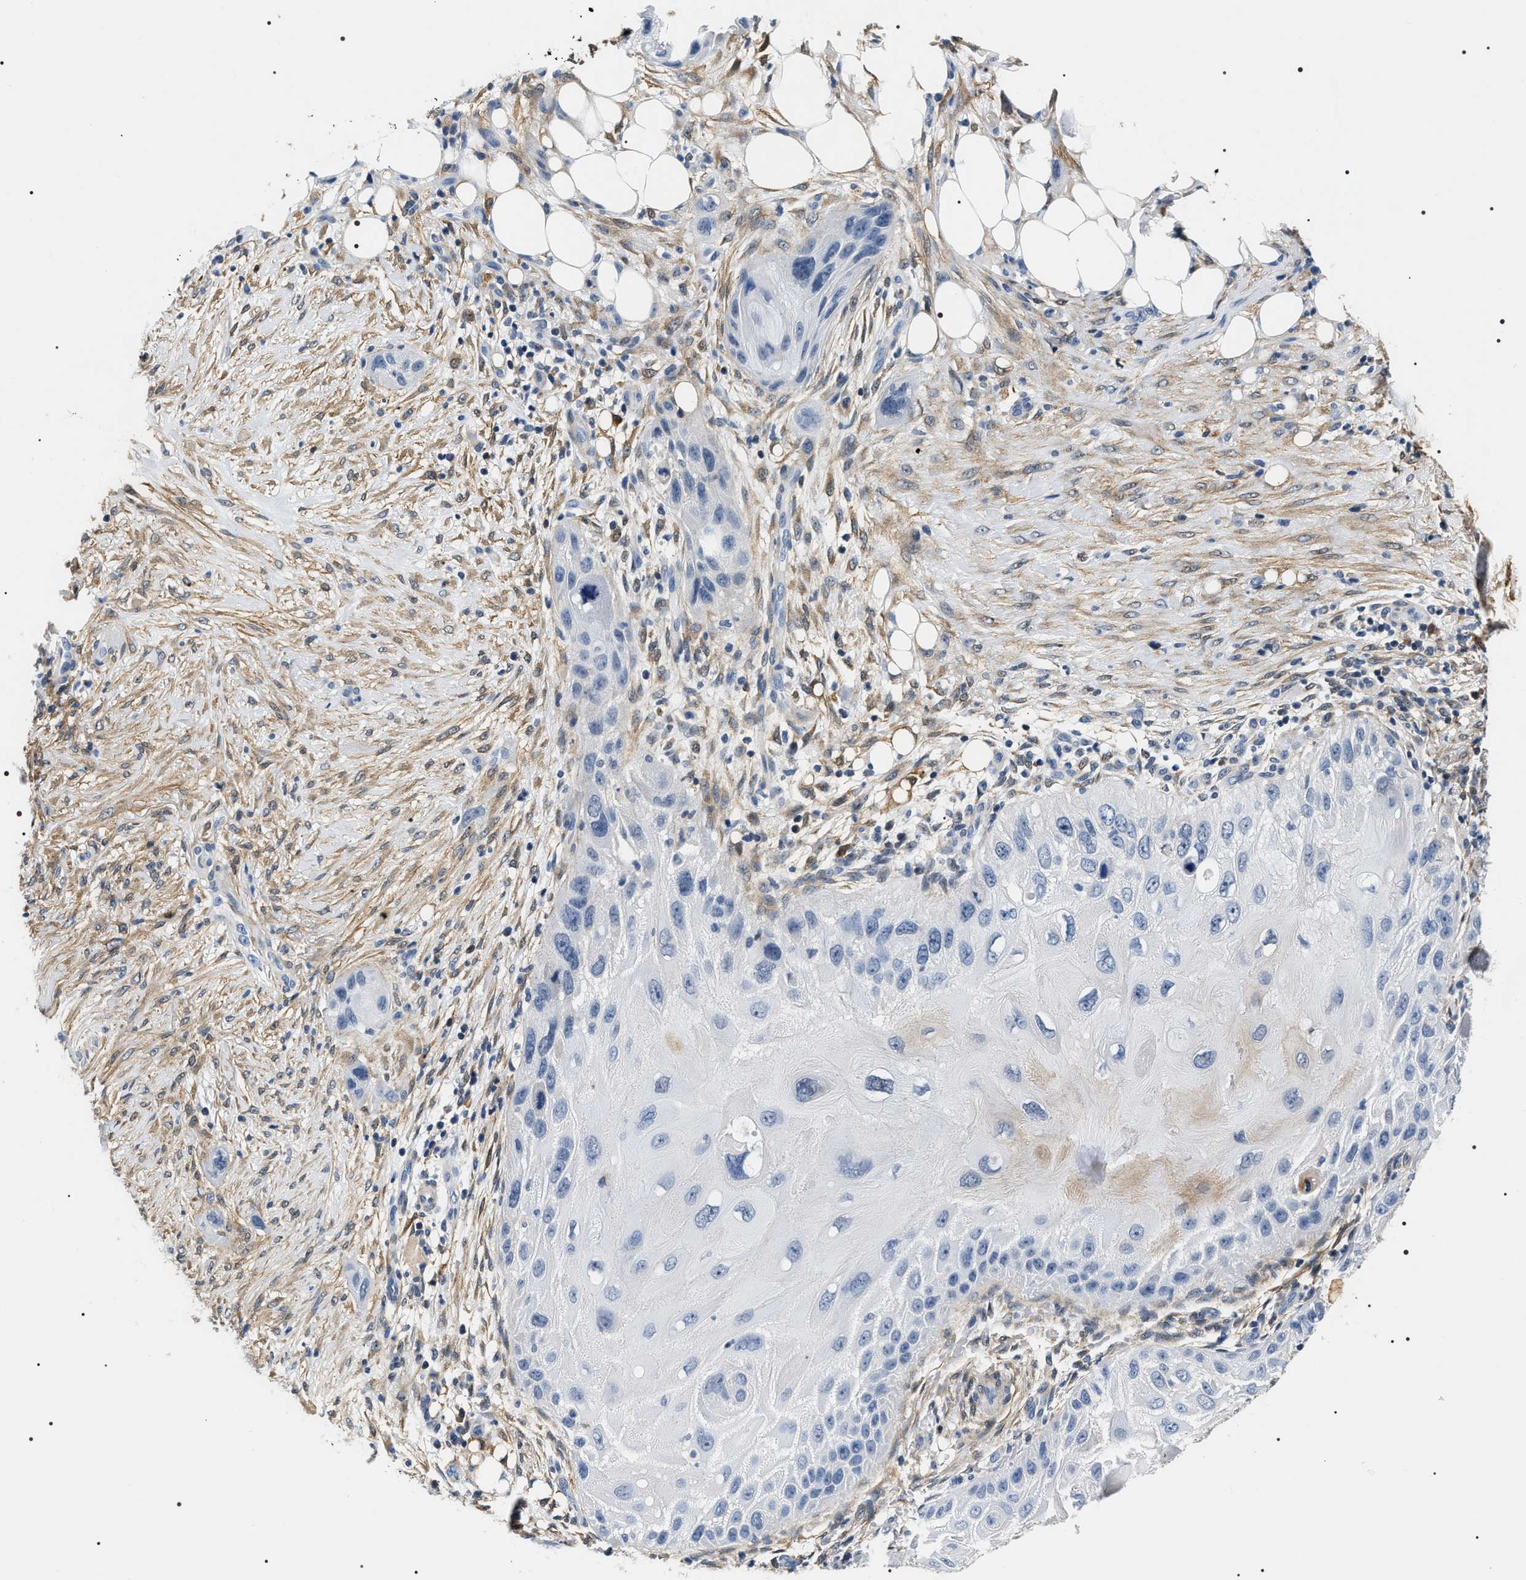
{"staining": {"intensity": "negative", "quantity": "none", "location": "none"}, "tissue": "skin cancer", "cell_type": "Tumor cells", "image_type": "cancer", "snomed": [{"axis": "morphology", "description": "Squamous cell carcinoma, NOS"}, {"axis": "topography", "description": "Skin"}], "caption": "Histopathology image shows no significant protein staining in tumor cells of skin squamous cell carcinoma.", "gene": "BAG2", "patient": {"sex": "female", "age": 77}}